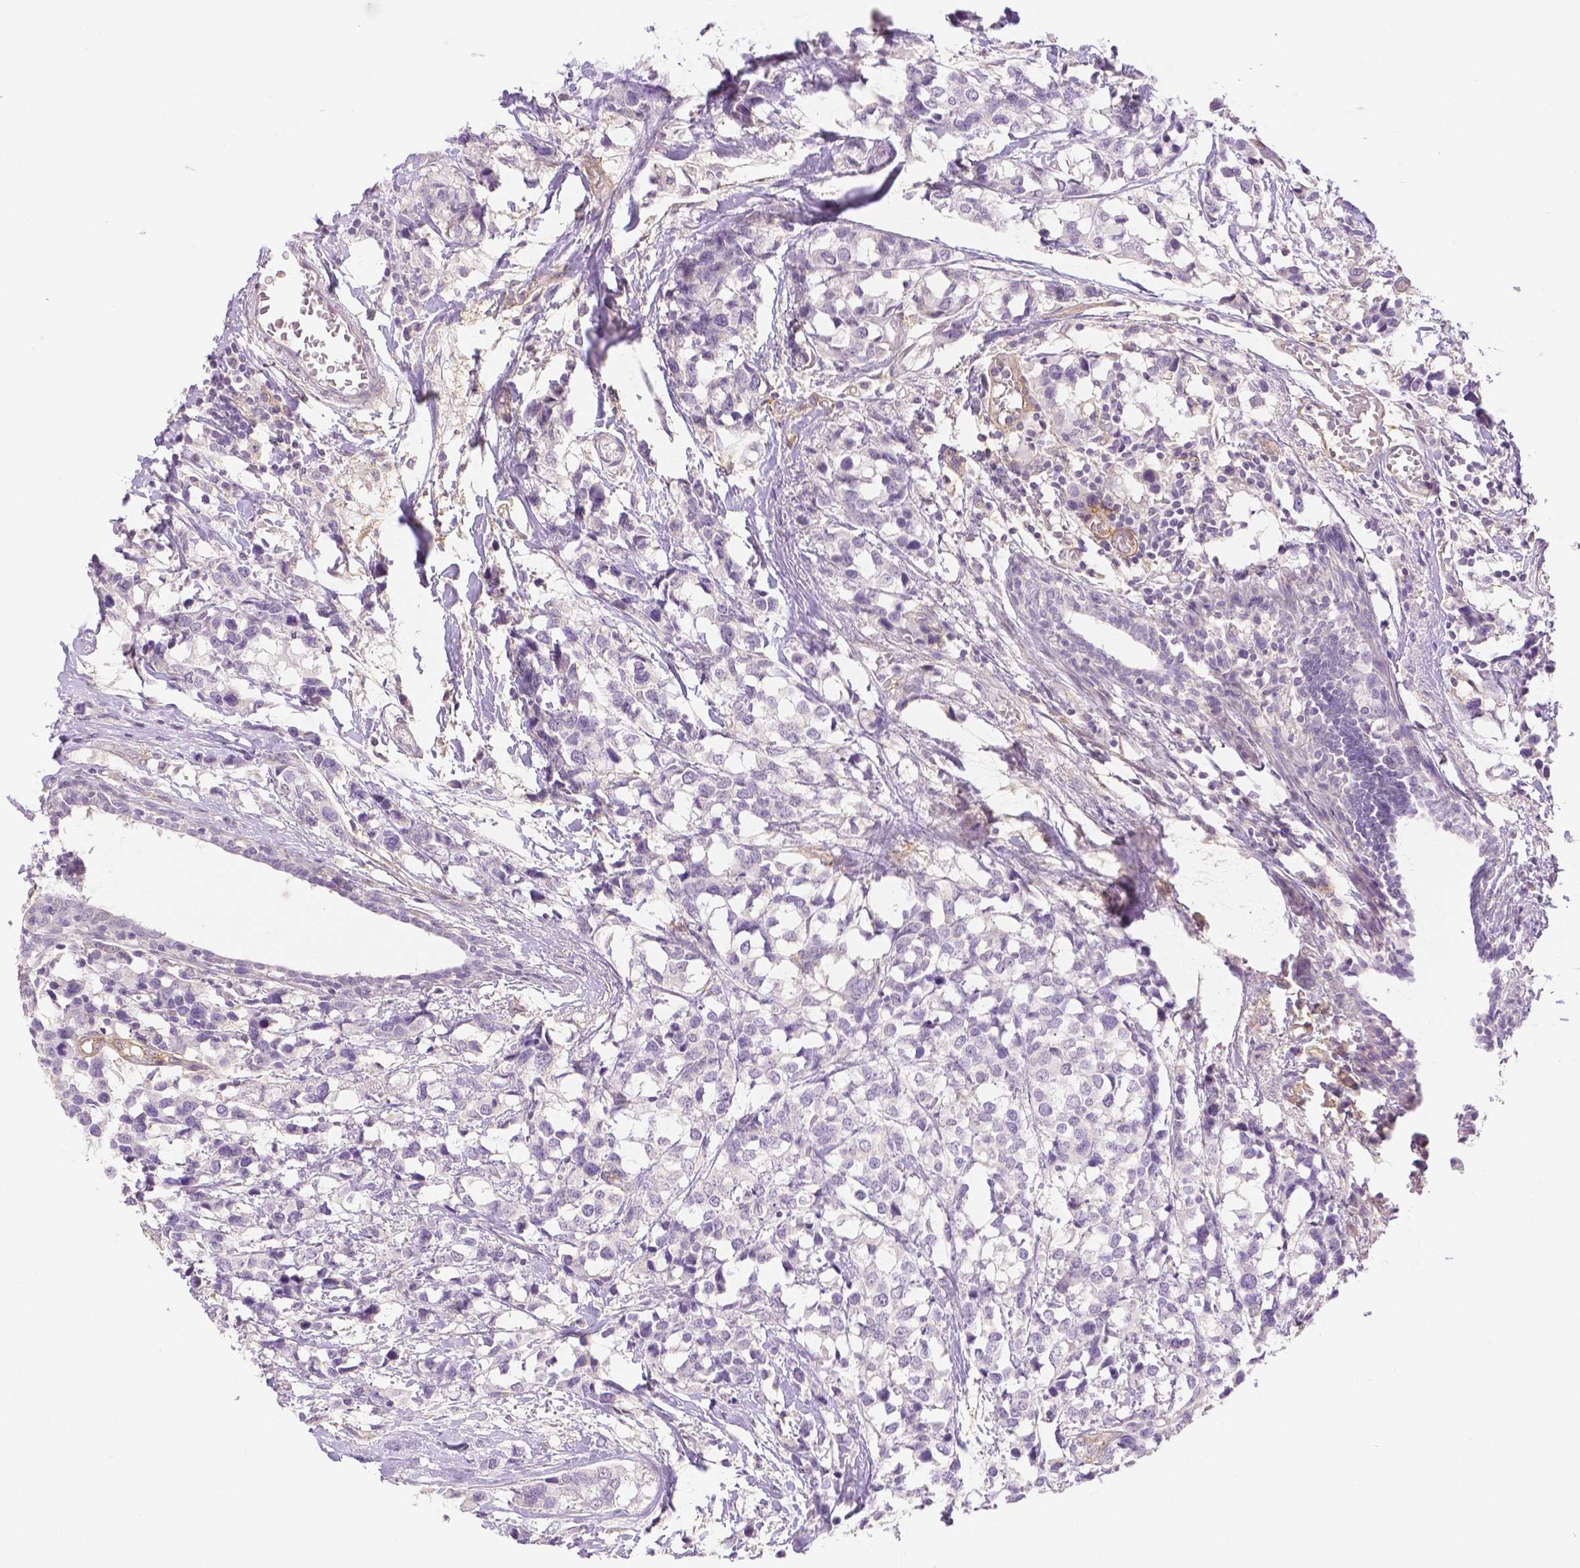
{"staining": {"intensity": "negative", "quantity": "none", "location": "none"}, "tissue": "breast cancer", "cell_type": "Tumor cells", "image_type": "cancer", "snomed": [{"axis": "morphology", "description": "Lobular carcinoma"}, {"axis": "topography", "description": "Breast"}], "caption": "The micrograph exhibits no staining of tumor cells in breast cancer.", "gene": "THY1", "patient": {"sex": "female", "age": 59}}